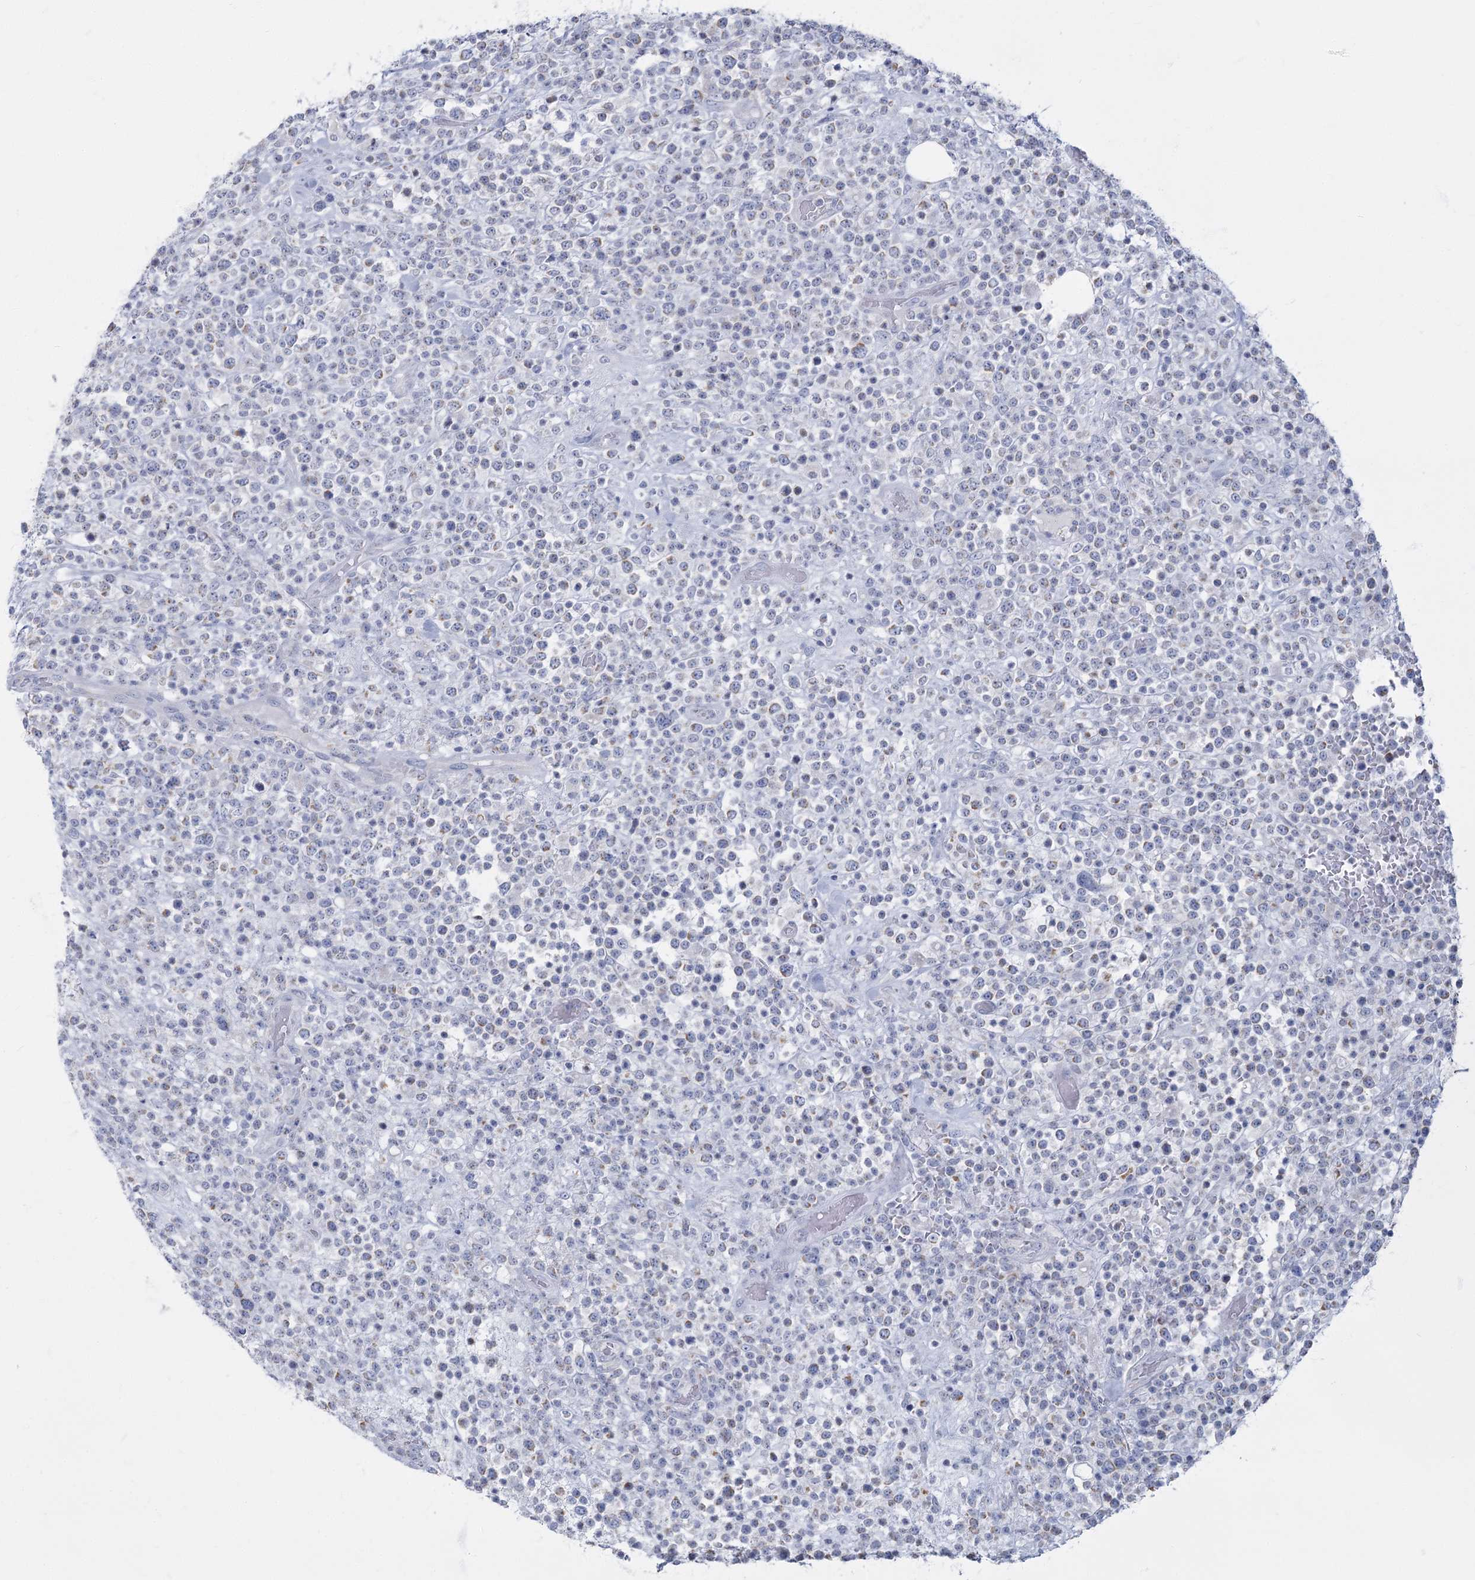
{"staining": {"intensity": "negative", "quantity": "none", "location": "none"}, "tissue": "lymphoma", "cell_type": "Tumor cells", "image_type": "cancer", "snomed": [{"axis": "morphology", "description": "Malignant lymphoma, non-Hodgkin's type, High grade"}, {"axis": "topography", "description": "Colon"}], "caption": "A photomicrograph of high-grade malignant lymphoma, non-Hodgkin's type stained for a protein demonstrates no brown staining in tumor cells.", "gene": "FAM110C", "patient": {"sex": "female", "age": 53}}